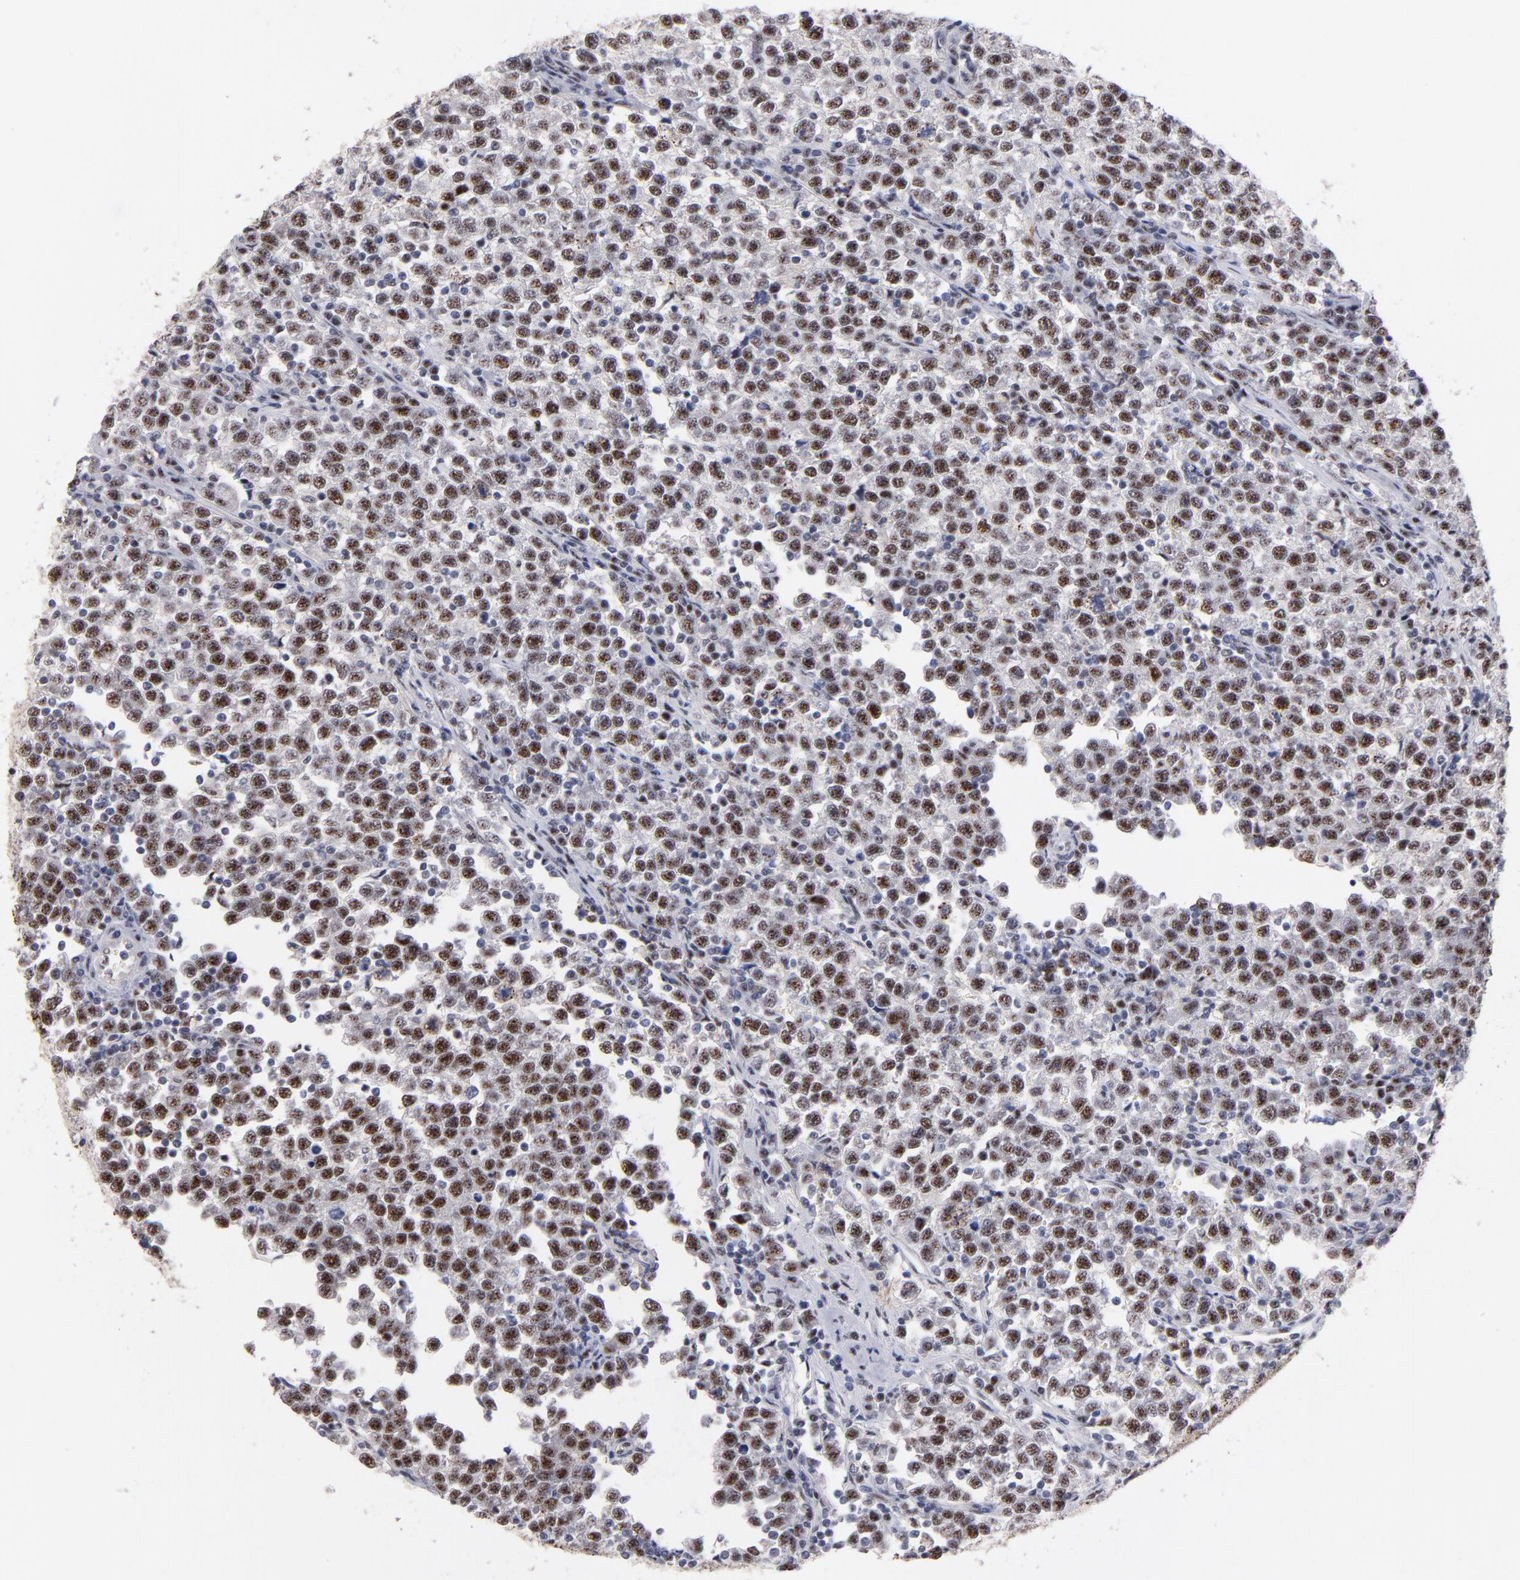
{"staining": {"intensity": "moderate", "quantity": ">75%", "location": "nuclear"}, "tissue": "testis cancer", "cell_type": "Tumor cells", "image_type": "cancer", "snomed": [{"axis": "morphology", "description": "Seminoma, NOS"}, {"axis": "topography", "description": "Testis"}], "caption": "IHC of human seminoma (testis) reveals medium levels of moderate nuclear staining in approximately >75% of tumor cells. The staining is performed using DAB (3,3'-diaminobenzidine) brown chromogen to label protein expression. The nuclei are counter-stained blue using hematoxylin.", "gene": "RAF1", "patient": {"sex": "male", "age": 43}}